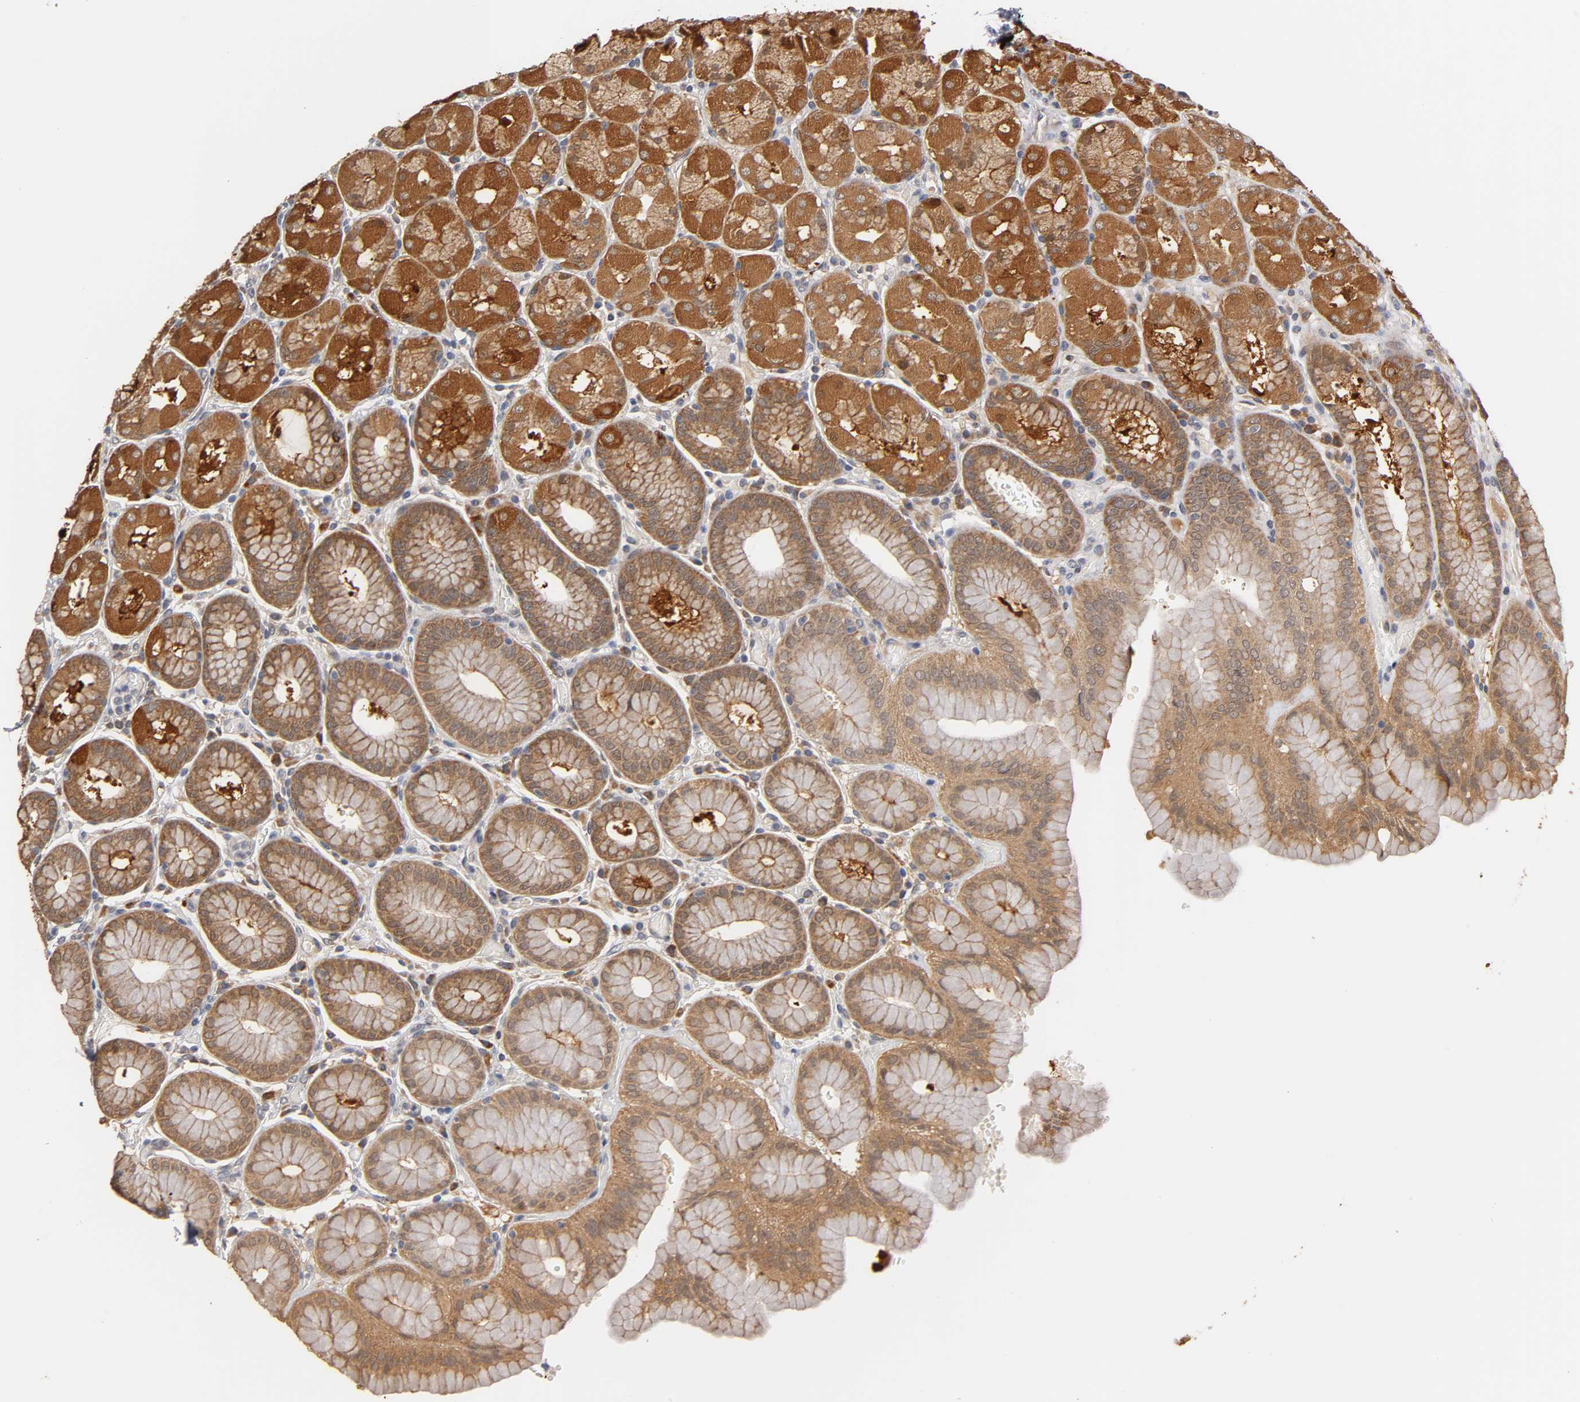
{"staining": {"intensity": "strong", "quantity": ">75%", "location": "cytoplasmic/membranous,nuclear"}, "tissue": "stomach", "cell_type": "Glandular cells", "image_type": "normal", "snomed": [{"axis": "morphology", "description": "Normal tissue, NOS"}, {"axis": "topography", "description": "Stomach, upper"}, {"axis": "topography", "description": "Stomach"}], "caption": "A high-resolution histopathology image shows immunohistochemistry staining of benign stomach, which exhibits strong cytoplasmic/membranous,nuclear positivity in about >75% of glandular cells.", "gene": "GSTZ1", "patient": {"sex": "male", "age": 76}}